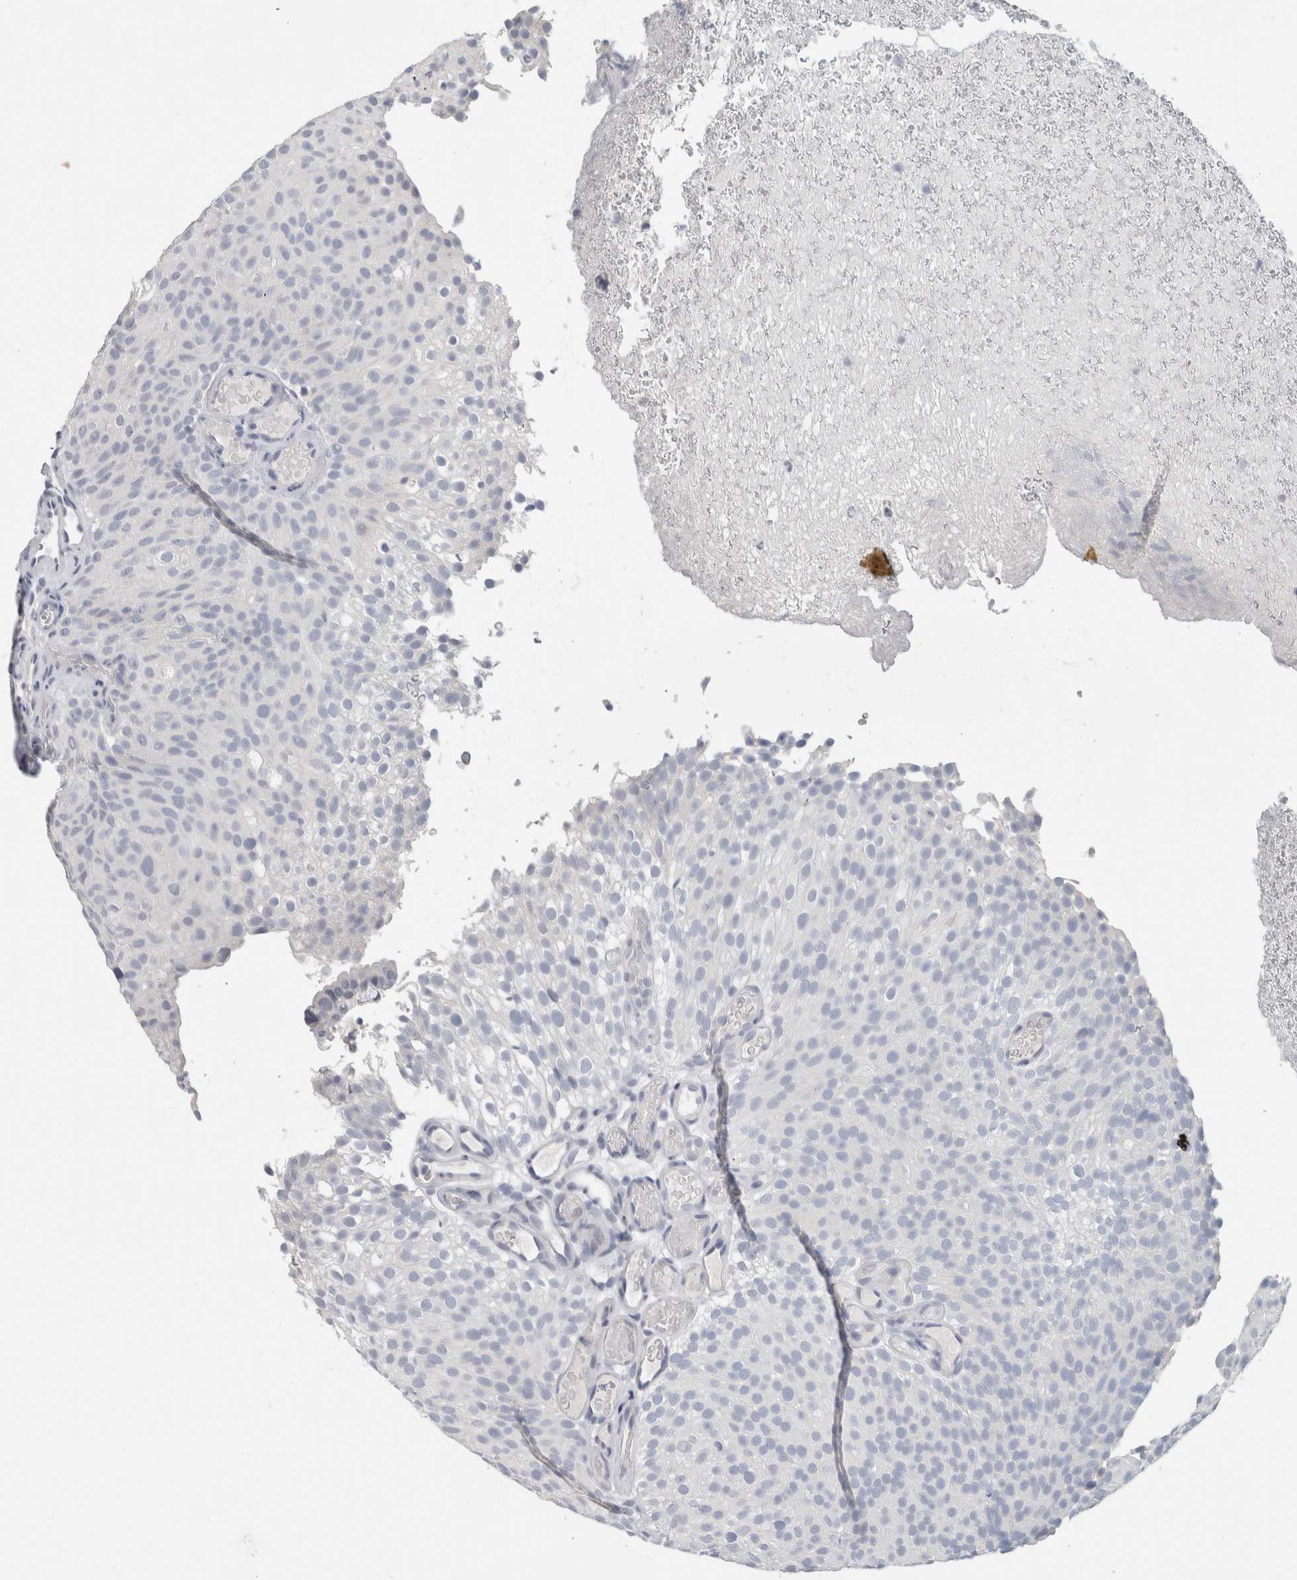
{"staining": {"intensity": "negative", "quantity": "none", "location": "none"}, "tissue": "urothelial cancer", "cell_type": "Tumor cells", "image_type": "cancer", "snomed": [{"axis": "morphology", "description": "Urothelial carcinoma, Low grade"}, {"axis": "topography", "description": "Urinary bladder"}], "caption": "High power microscopy histopathology image of an immunohistochemistry photomicrograph of urothelial cancer, revealing no significant positivity in tumor cells. (DAB (3,3'-diaminobenzidine) immunohistochemistry, high magnification).", "gene": "BCAN", "patient": {"sex": "male", "age": 78}}